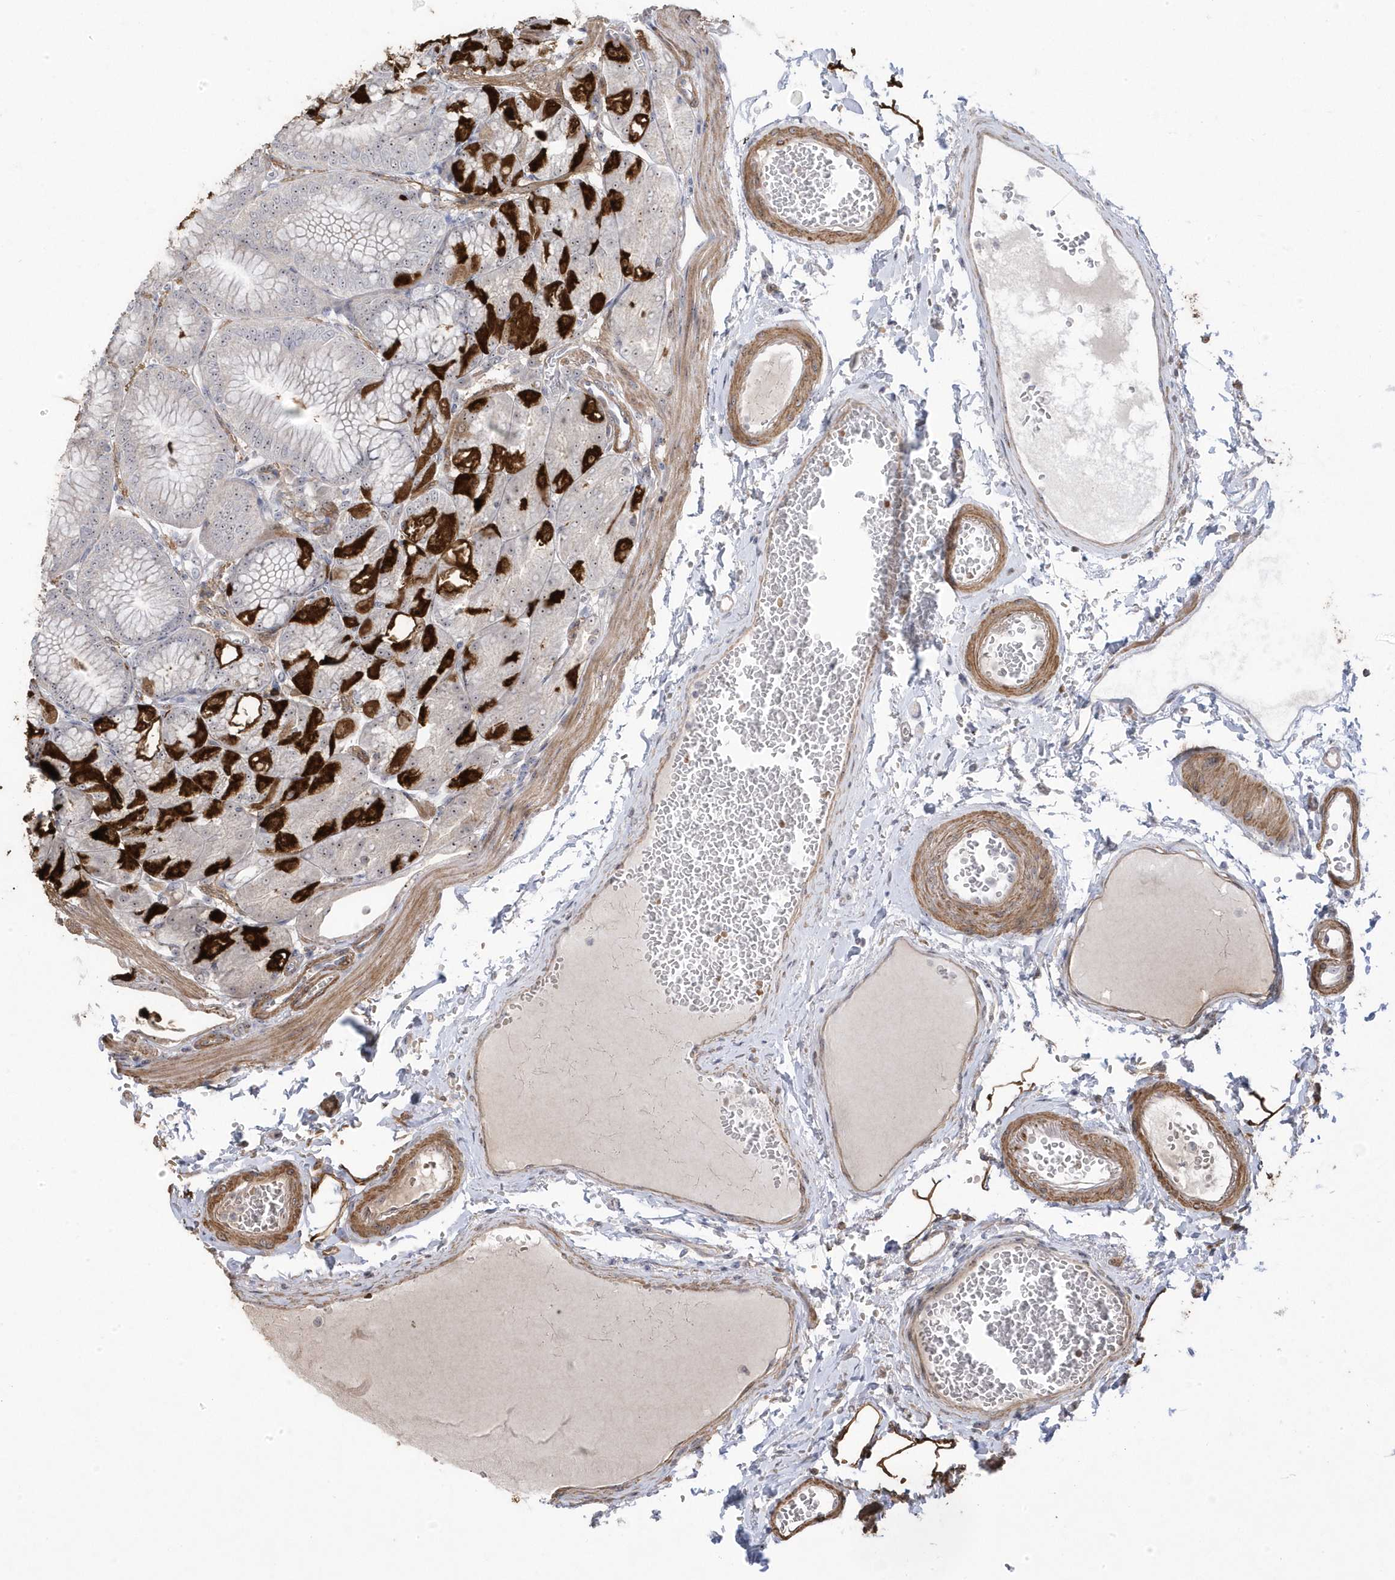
{"staining": {"intensity": "strong", "quantity": "25%-75%", "location": "cytoplasmic/membranous"}, "tissue": "stomach", "cell_type": "Glandular cells", "image_type": "normal", "snomed": [{"axis": "morphology", "description": "Normal tissue, NOS"}, {"axis": "topography", "description": "Stomach, lower"}], "caption": "Human stomach stained with a brown dye reveals strong cytoplasmic/membranous positive expression in approximately 25%-75% of glandular cells.", "gene": "GTPBP6", "patient": {"sex": "male", "age": 71}}